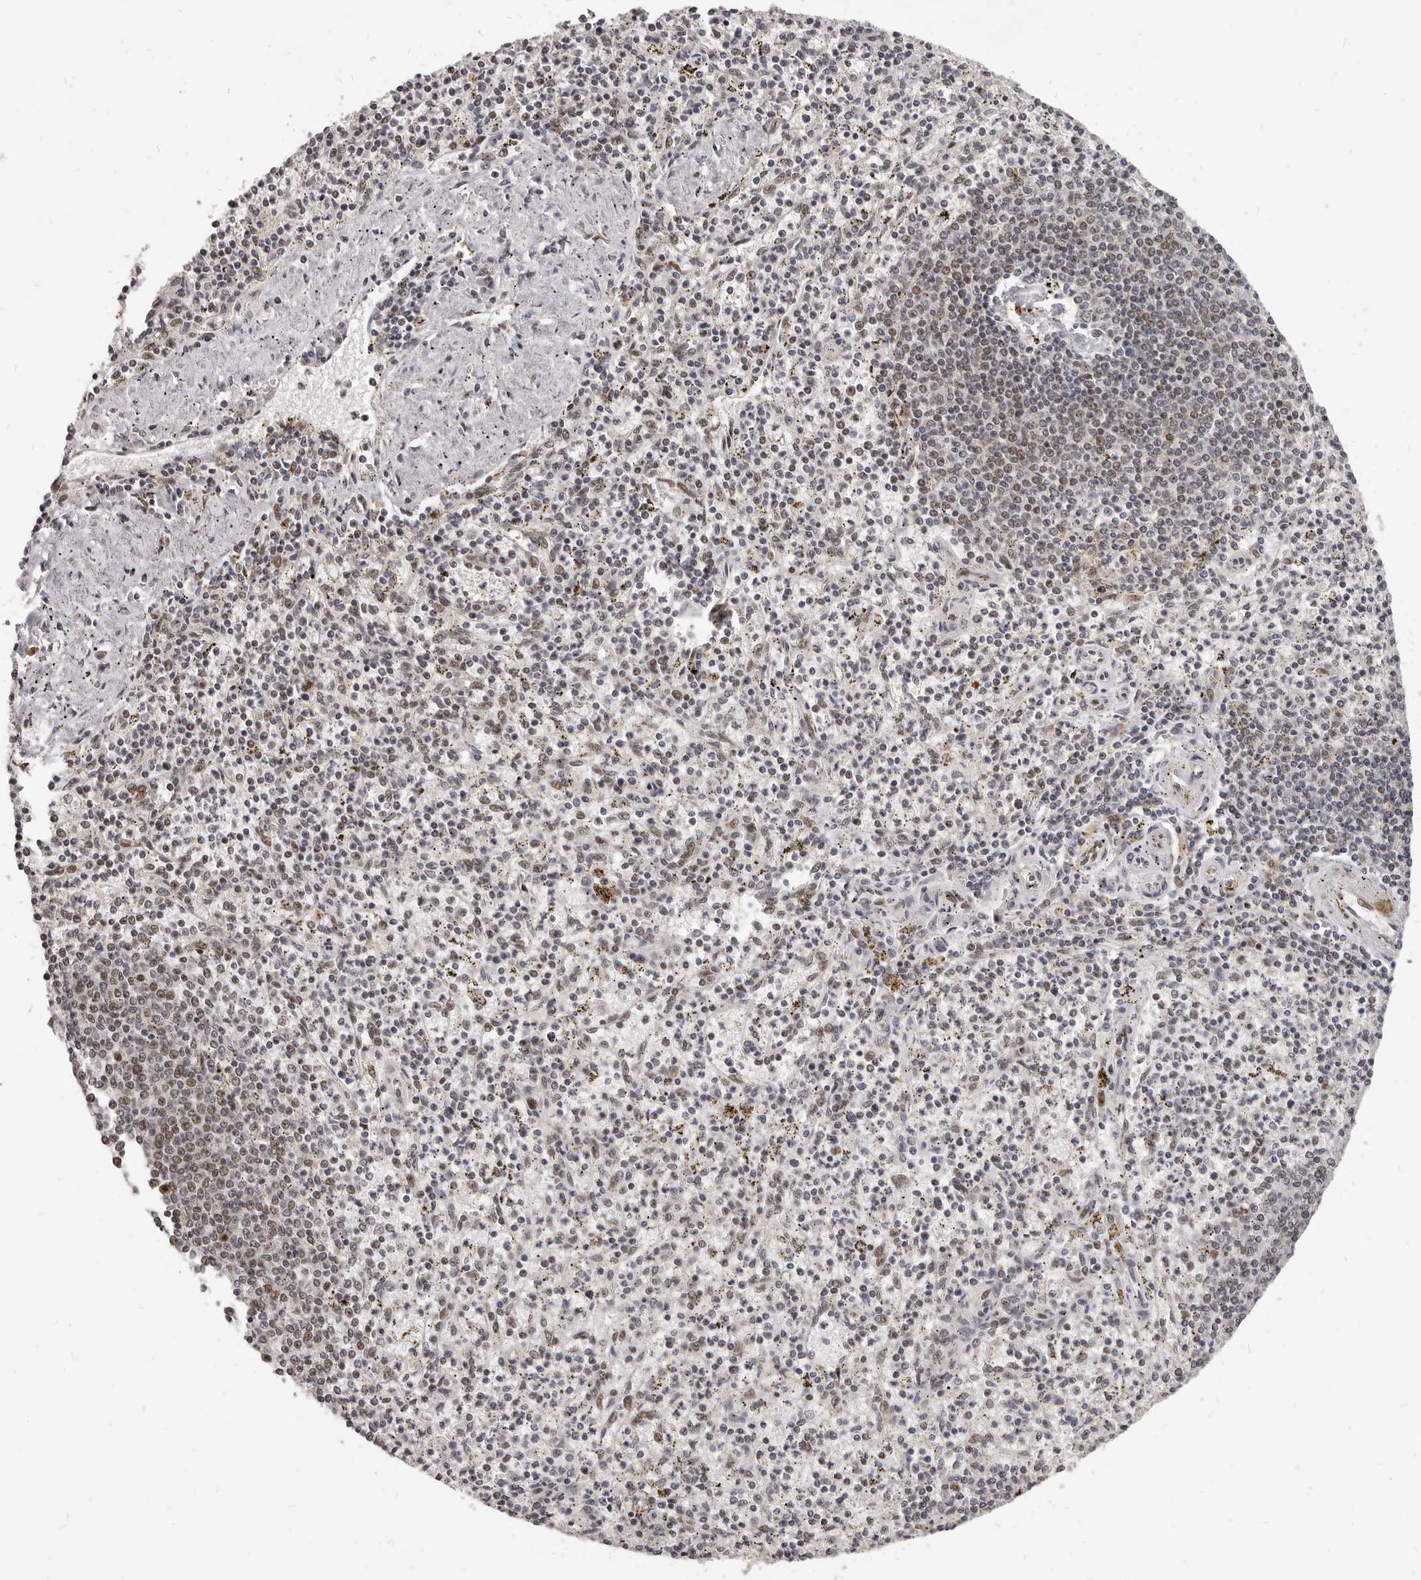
{"staining": {"intensity": "weak", "quantity": "25%-75%", "location": "nuclear"}, "tissue": "spleen", "cell_type": "Cells in red pulp", "image_type": "normal", "snomed": [{"axis": "morphology", "description": "Normal tissue, NOS"}, {"axis": "topography", "description": "Spleen"}], "caption": "Protein staining of unremarkable spleen displays weak nuclear positivity in approximately 25%-75% of cells in red pulp.", "gene": "ATF5", "patient": {"sex": "male", "age": 72}}